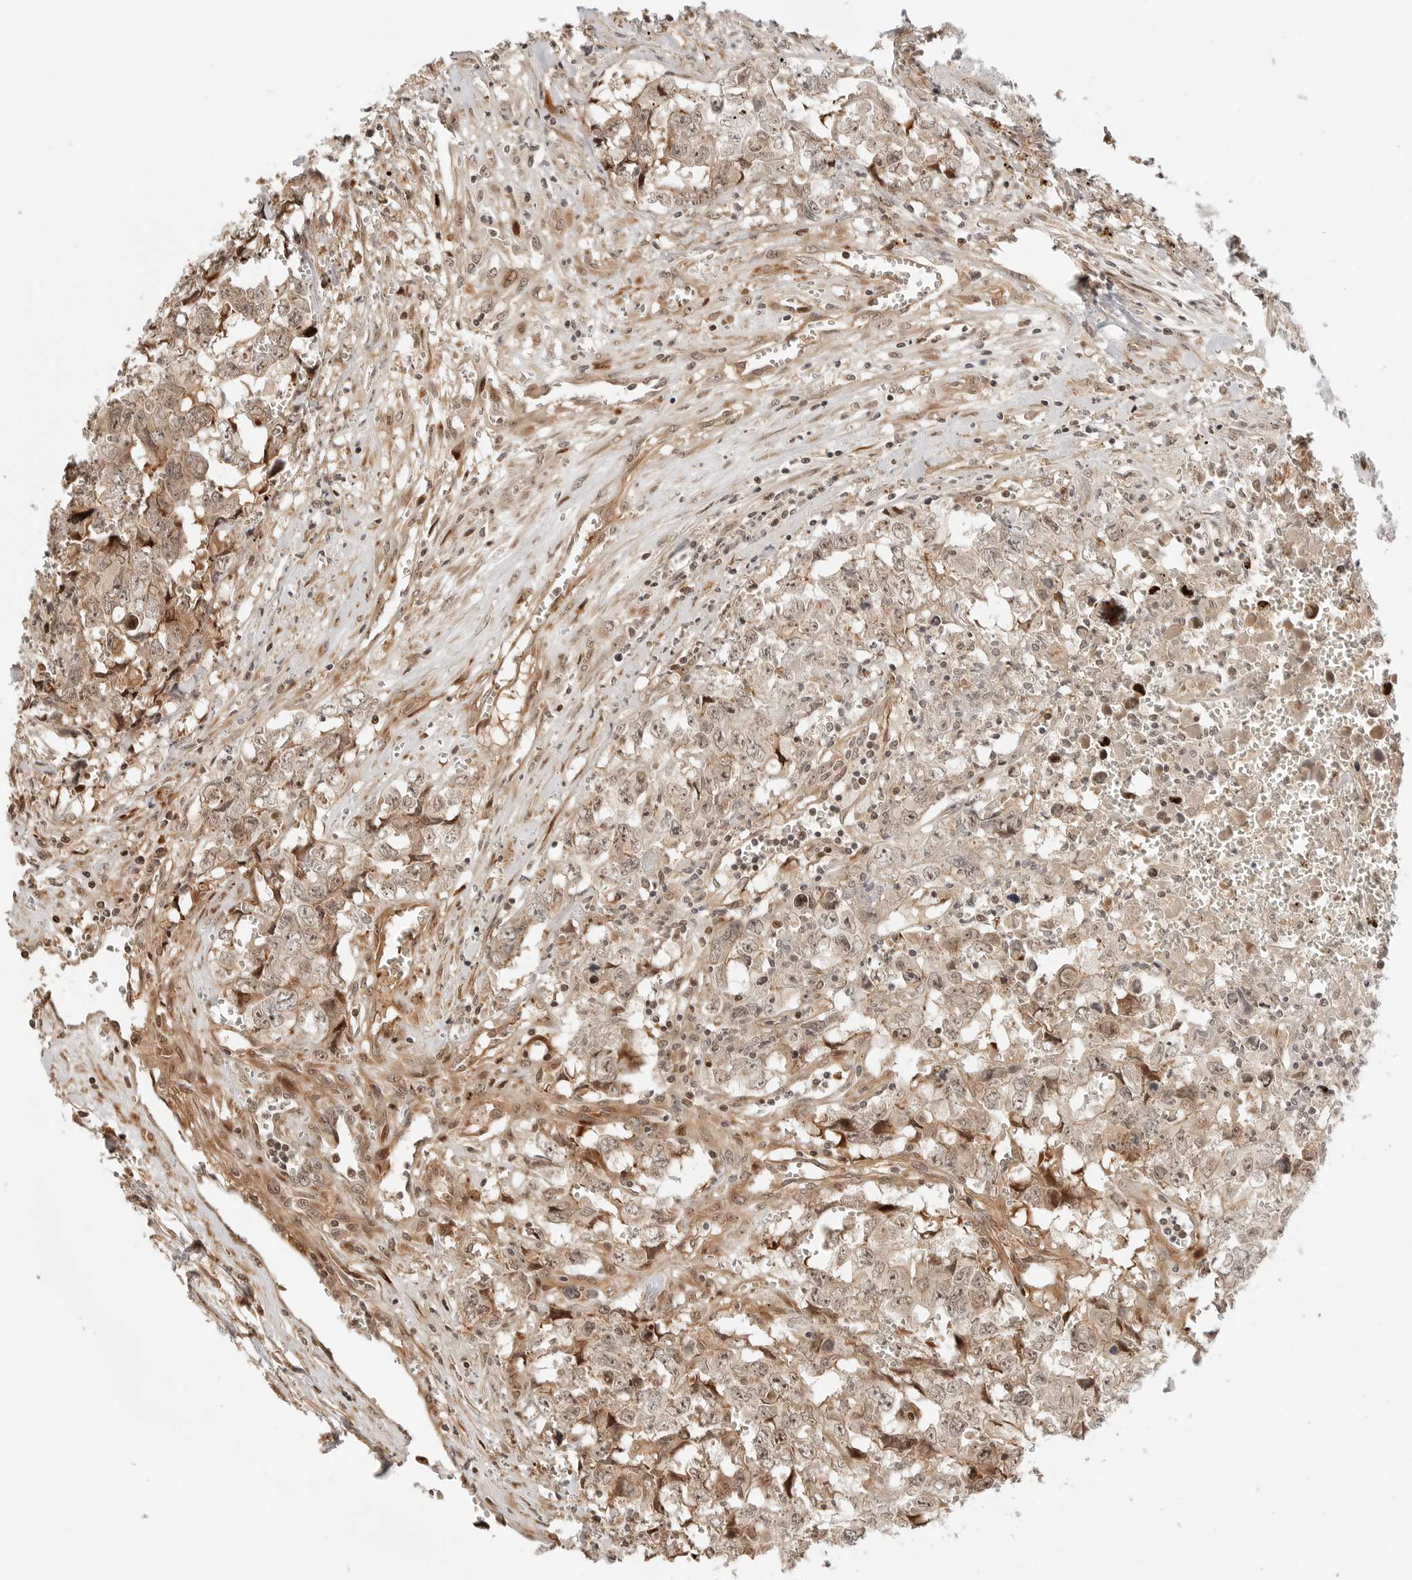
{"staining": {"intensity": "weak", "quantity": ">75%", "location": "cytoplasmic/membranous,nuclear"}, "tissue": "testis cancer", "cell_type": "Tumor cells", "image_type": "cancer", "snomed": [{"axis": "morphology", "description": "Carcinoma, Embryonal, NOS"}, {"axis": "topography", "description": "Testis"}], "caption": "Protein expression analysis of testis embryonal carcinoma displays weak cytoplasmic/membranous and nuclear positivity in approximately >75% of tumor cells.", "gene": "GEM", "patient": {"sex": "male", "age": 31}}